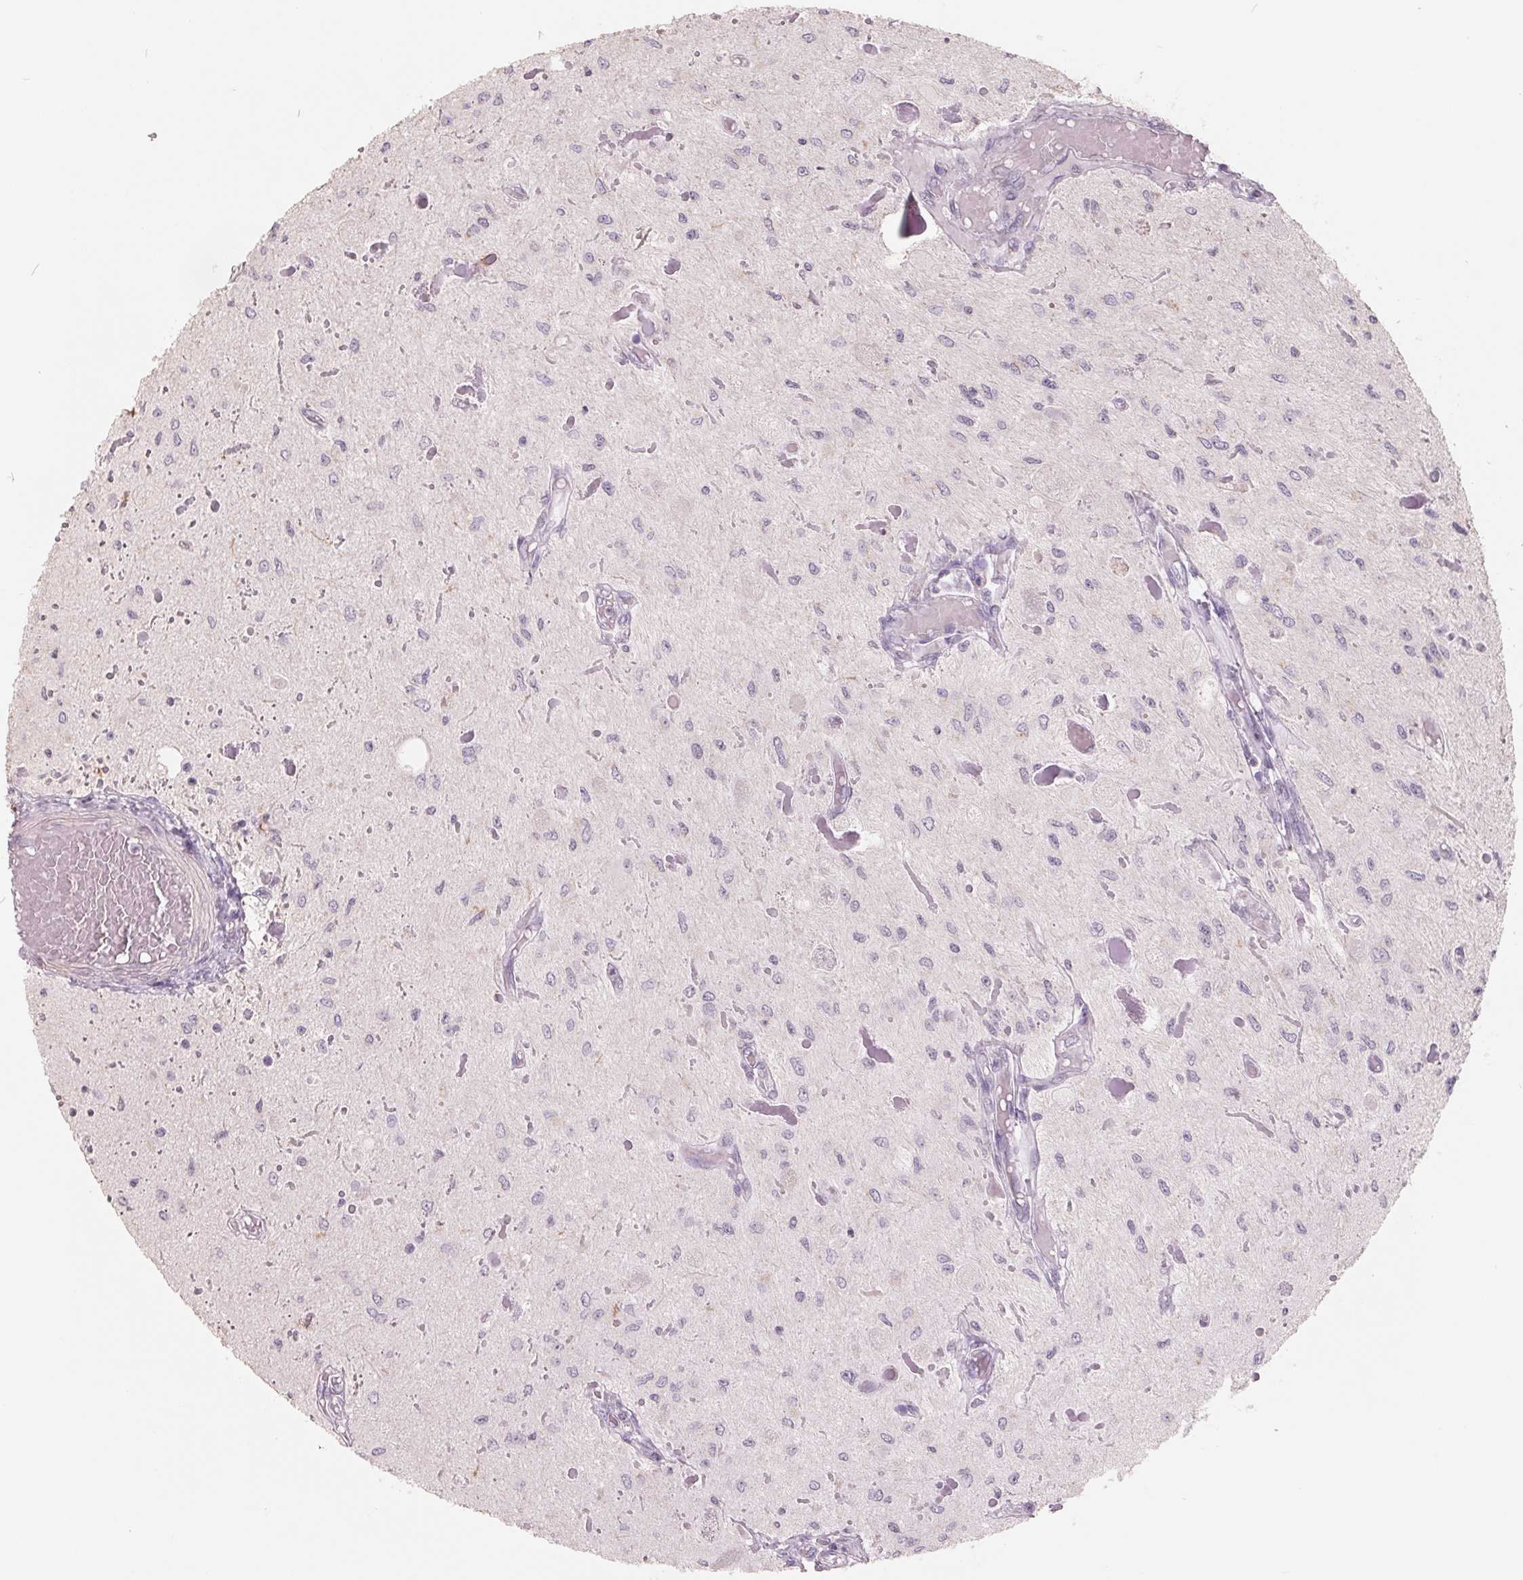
{"staining": {"intensity": "negative", "quantity": "none", "location": "none"}, "tissue": "glioma", "cell_type": "Tumor cells", "image_type": "cancer", "snomed": [{"axis": "morphology", "description": "Glioma, malignant, Low grade"}, {"axis": "topography", "description": "Cerebellum"}], "caption": "The photomicrograph shows no significant staining in tumor cells of malignant low-grade glioma. (Stains: DAB (3,3'-diaminobenzidine) immunohistochemistry (IHC) with hematoxylin counter stain, Microscopy: brightfield microscopy at high magnification).", "gene": "FTCD", "patient": {"sex": "female", "age": 14}}